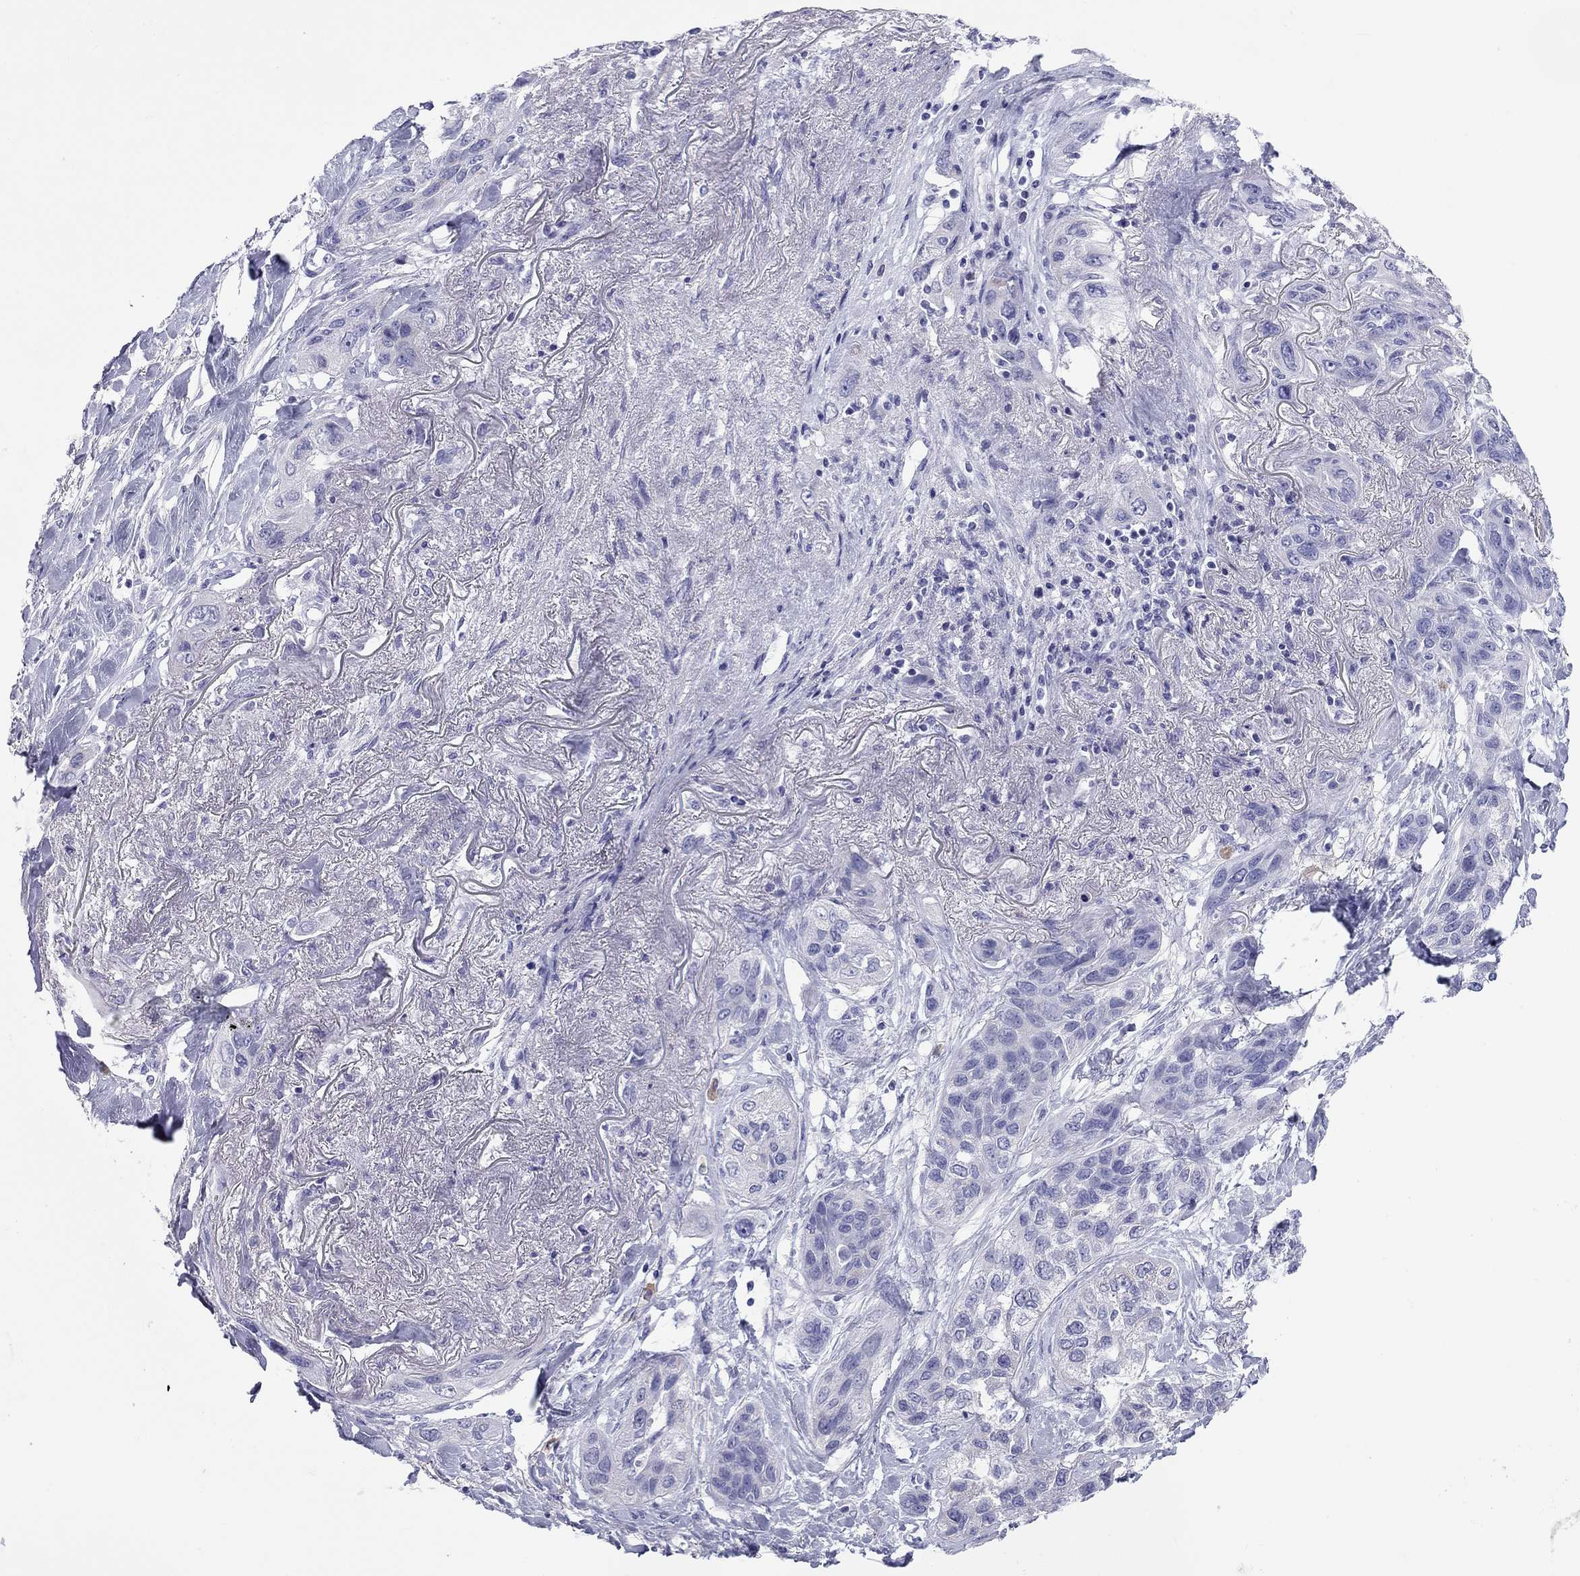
{"staining": {"intensity": "negative", "quantity": "none", "location": "none"}, "tissue": "lung cancer", "cell_type": "Tumor cells", "image_type": "cancer", "snomed": [{"axis": "morphology", "description": "Squamous cell carcinoma, NOS"}, {"axis": "topography", "description": "Lung"}], "caption": "DAB immunohistochemical staining of human lung cancer (squamous cell carcinoma) demonstrates no significant positivity in tumor cells.", "gene": "DPY19L2", "patient": {"sex": "female", "age": 70}}